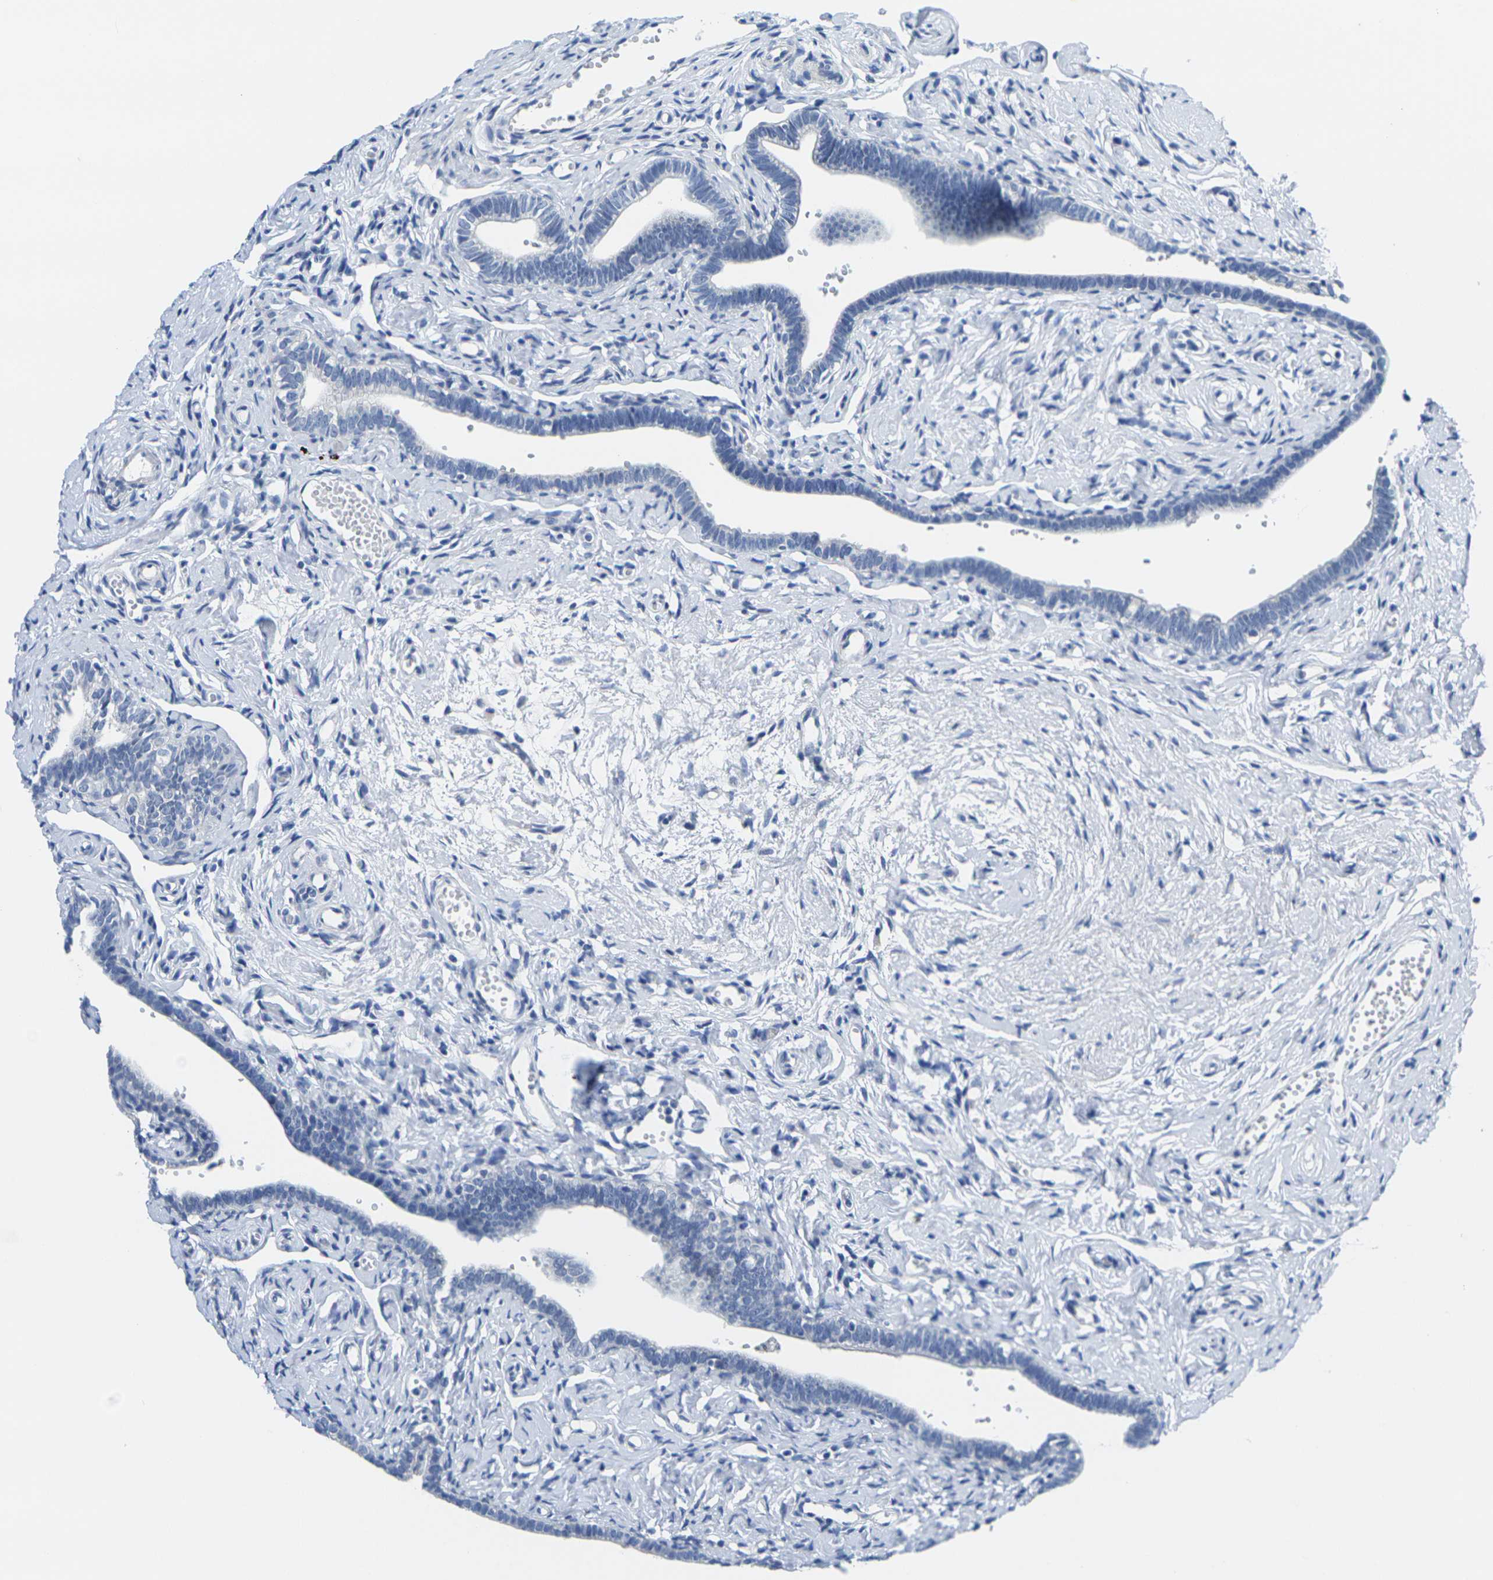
{"staining": {"intensity": "negative", "quantity": "none", "location": "none"}, "tissue": "fallopian tube", "cell_type": "Glandular cells", "image_type": "normal", "snomed": [{"axis": "morphology", "description": "Normal tissue, NOS"}, {"axis": "topography", "description": "Fallopian tube"}], "caption": "The photomicrograph demonstrates no significant expression in glandular cells of fallopian tube. (DAB (3,3'-diaminobenzidine) IHC, high magnification).", "gene": "CRK", "patient": {"sex": "female", "age": 71}}